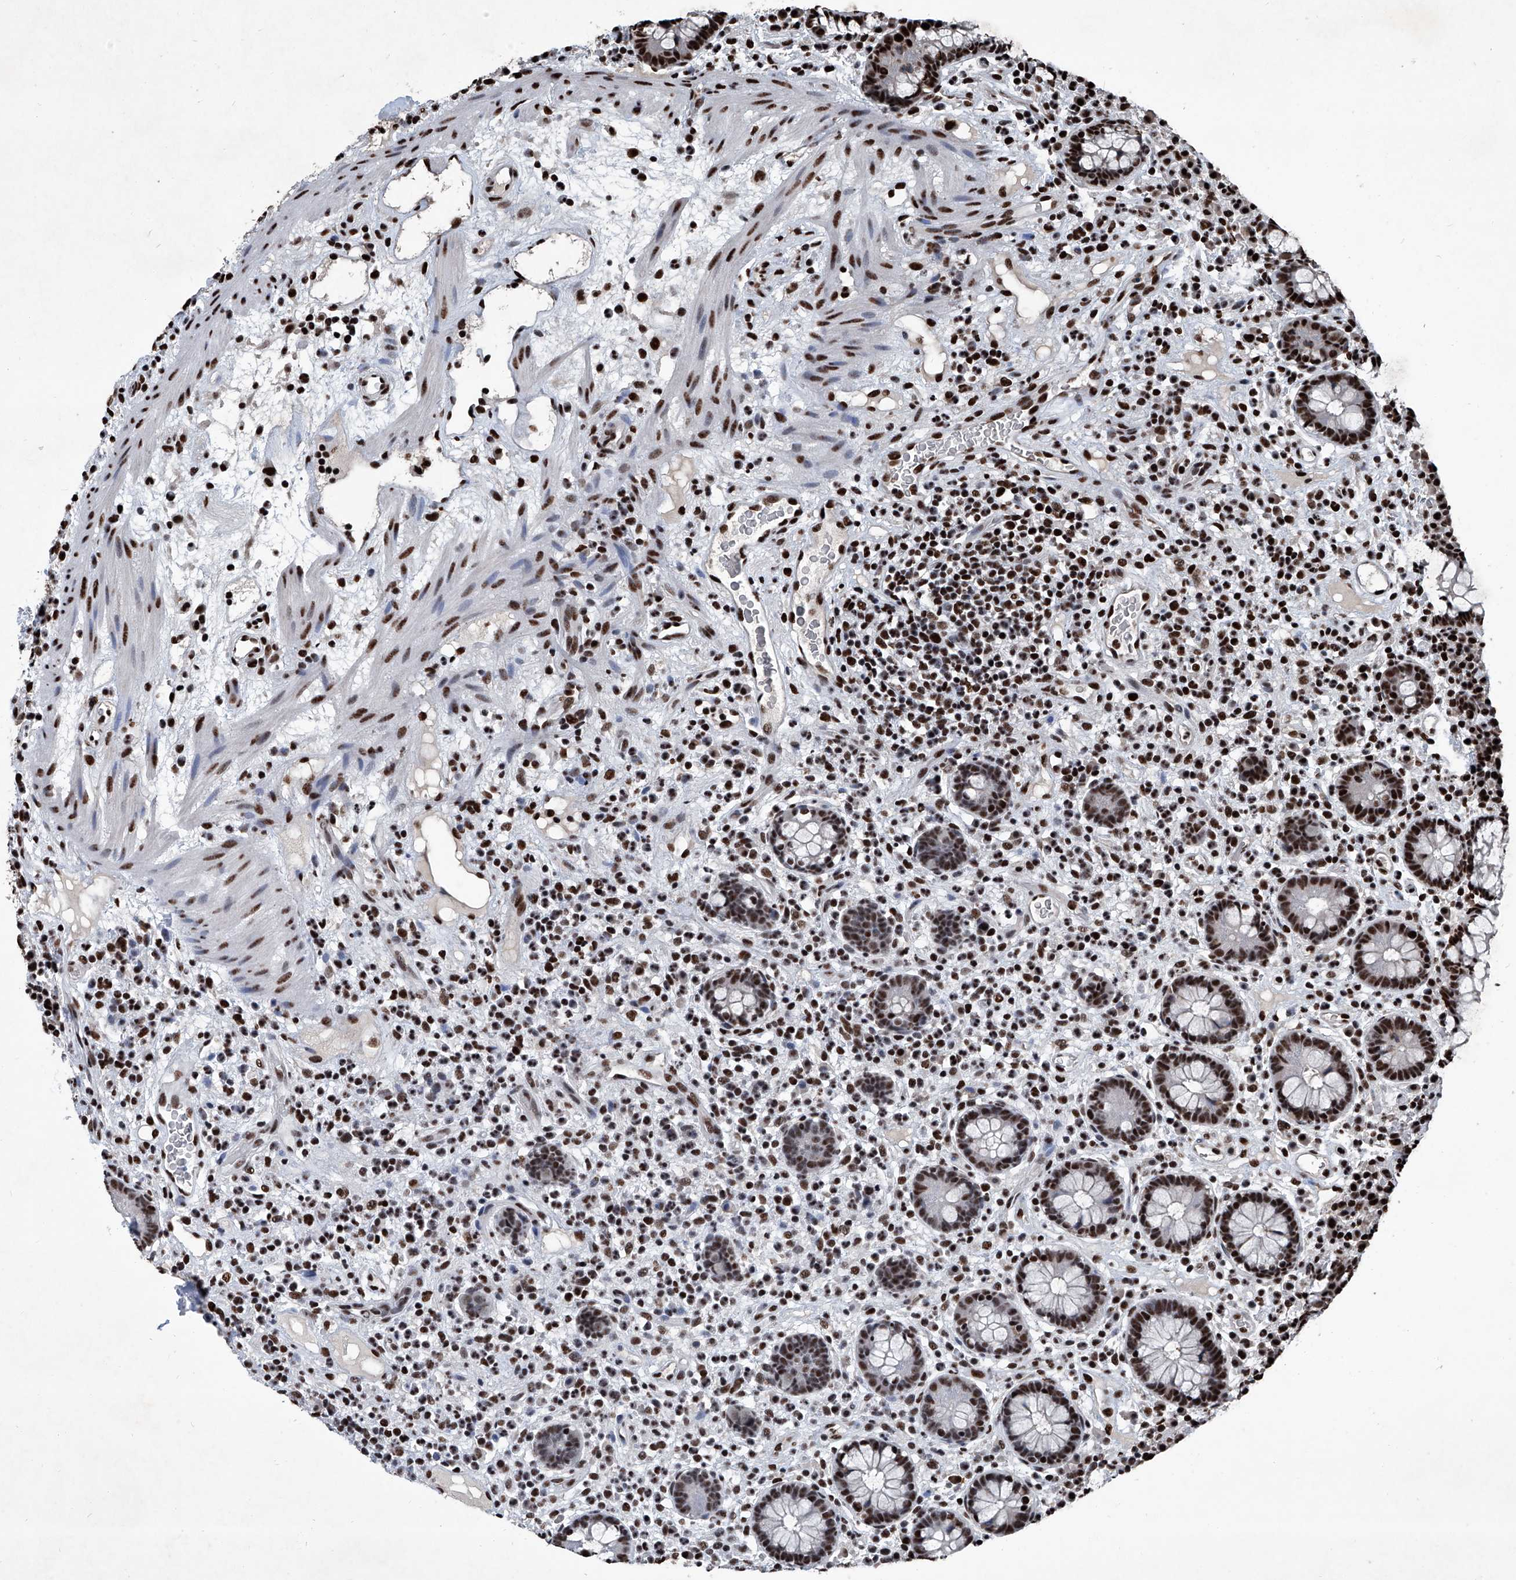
{"staining": {"intensity": "strong", "quantity": "25%-75%", "location": "nuclear"}, "tissue": "colon", "cell_type": "Endothelial cells", "image_type": "normal", "snomed": [{"axis": "morphology", "description": "Normal tissue, NOS"}, {"axis": "topography", "description": "Colon"}], "caption": "A high amount of strong nuclear expression is seen in about 25%-75% of endothelial cells in normal colon. (Stains: DAB (3,3'-diaminobenzidine) in brown, nuclei in blue, Microscopy: brightfield microscopy at high magnification).", "gene": "DDX39B", "patient": {"sex": "female", "age": 79}}